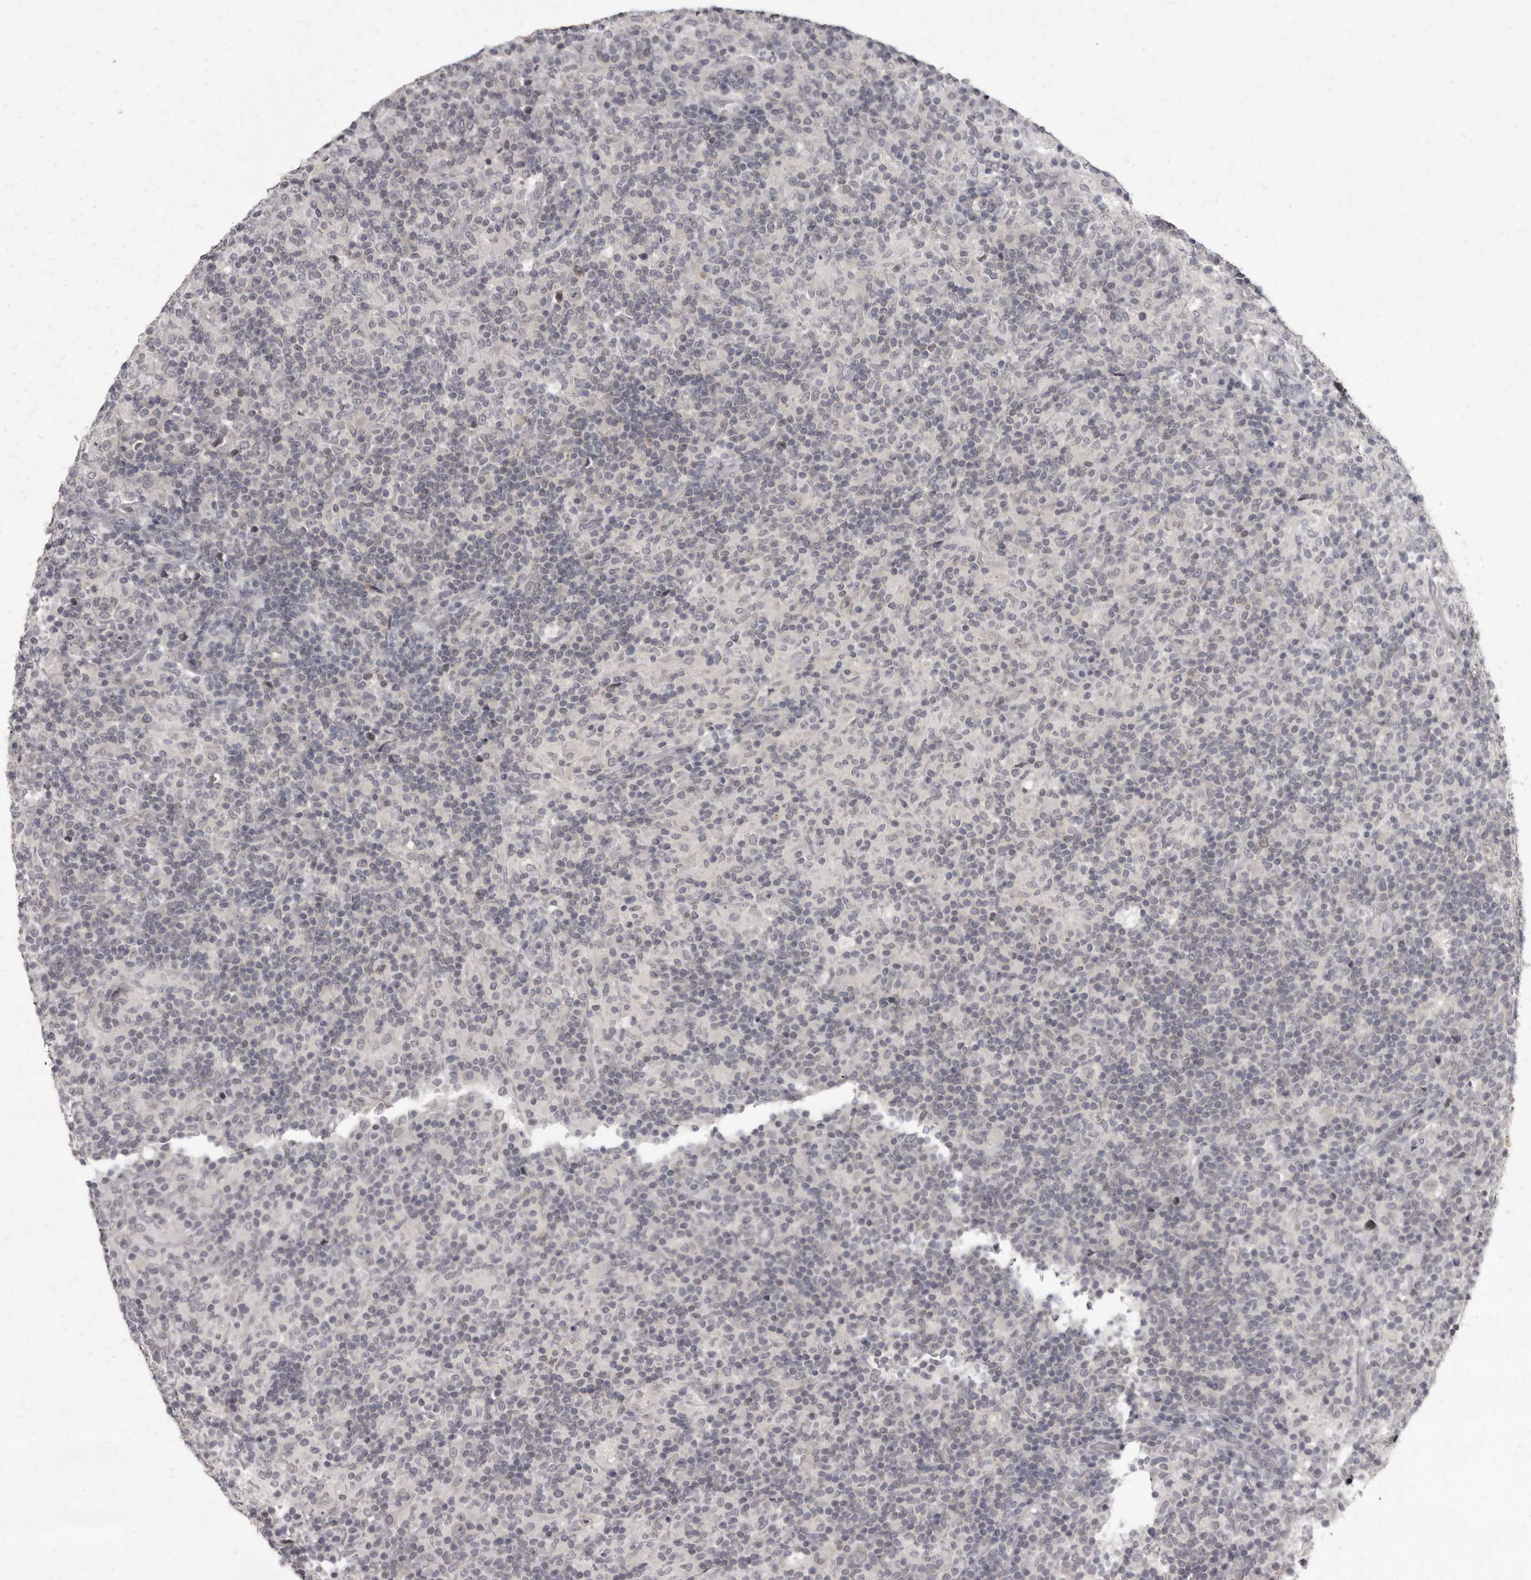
{"staining": {"intensity": "negative", "quantity": "none", "location": "none"}, "tissue": "lymphoma", "cell_type": "Tumor cells", "image_type": "cancer", "snomed": [{"axis": "morphology", "description": "Hodgkin's disease, NOS"}, {"axis": "topography", "description": "Lymph node"}], "caption": "Hodgkin's disease stained for a protein using immunohistochemistry displays no expression tumor cells.", "gene": "SULT1E1", "patient": {"sex": "male", "age": 70}}